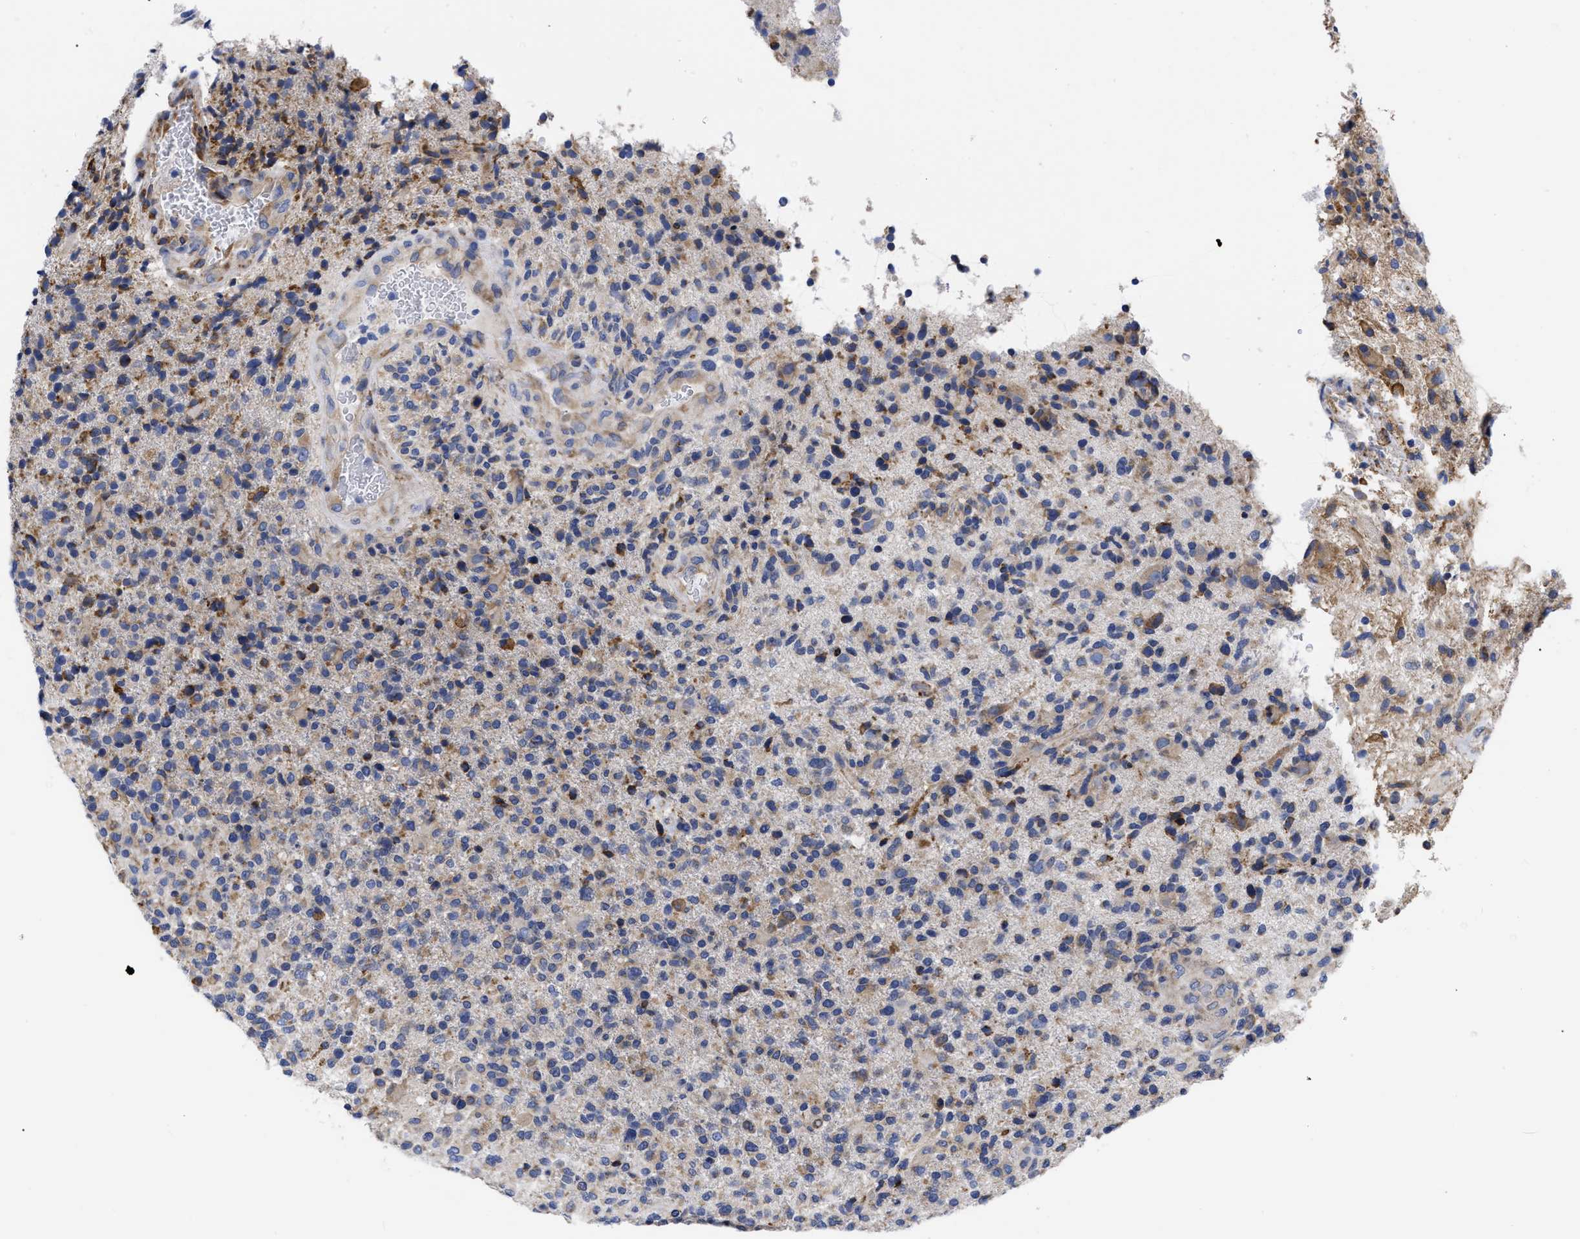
{"staining": {"intensity": "moderate", "quantity": "25%-75%", "location": "cytoplasmic/membranous"}, "tissue": "glioma", "cell_type": "Tumor cells", "image_type": "cancer", "snomed": [{"axis": "morphology", "description": "Glioma, malignant, High grade"}, {"axis": "topography", "description": "Brain"}], "caption": "Tumor cells reveal moderate cytoplasmic/membranous expression in approximately 25%-75% of cells in malignant high-grade glioma. Using DAB (3,3'-diaminobenzidine) (brown) and hematoxylin (blue) stains, captured at high magnification using brightfield microscopy.", "gene": "CFAP298", "patient": {"sex": "male", "age": 72}}